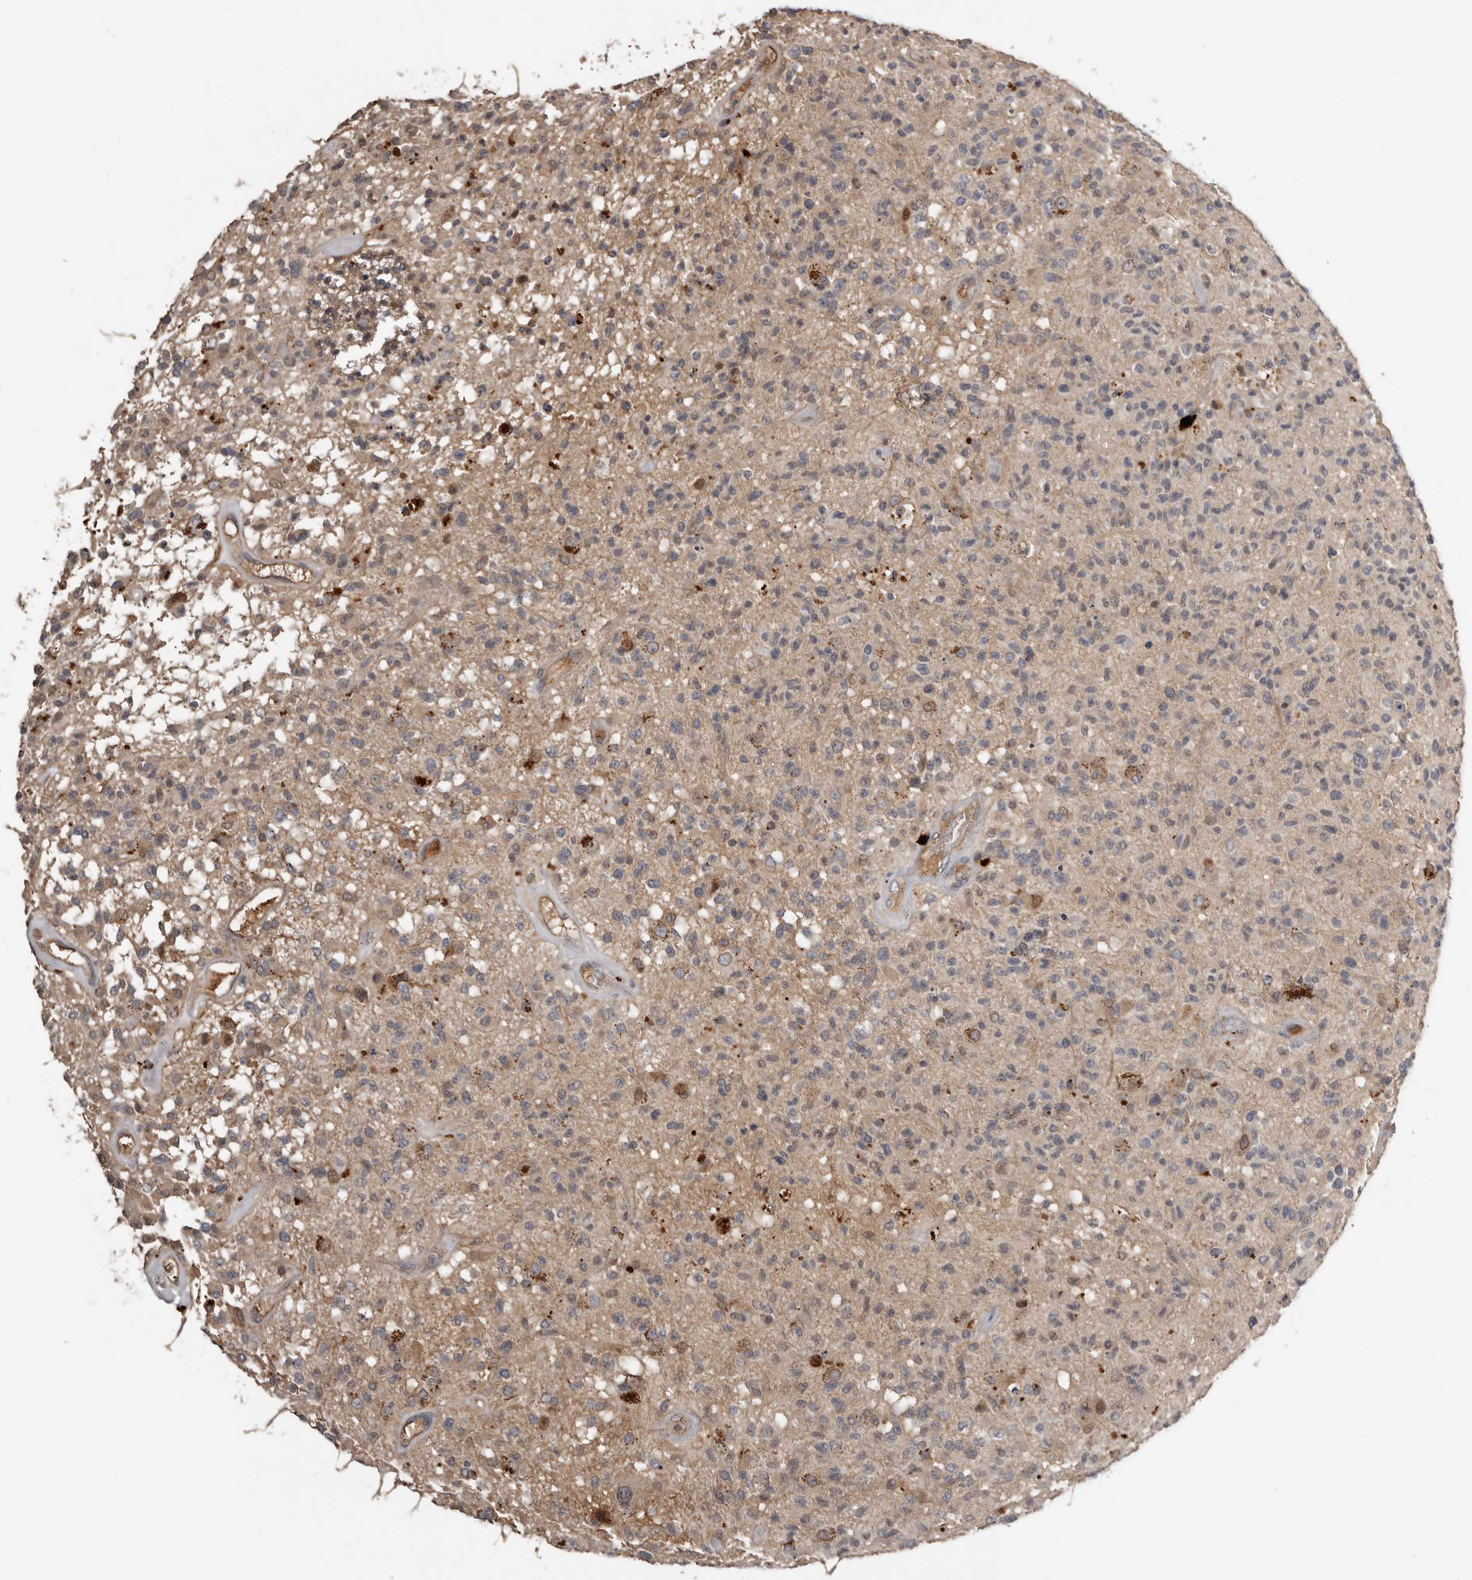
{"staining": {"intensity": "weak", "quantity": "25%-75%", "location": "cytoplasmic/membranous"}, "tissue": "glioma", "cell_type": "Tumor cells", "image_type": "cancer", "snomed": [{"axis": "morphology", "description": "Glioma, malignant, High grade"}, {"axis": "morphology", "description": "Glioblastoma, NOS"}, {"axis": "topography", "description": "Brain"}], "caption": "Tumor cells reveal low levels of weak cytoplasmic/membranous staining in approximately 25%-75% of cells in human glioblastoma. The staining is performed using DAB (3,3'-diaminobenzidine) brown chromogen to label protein expression. The nuclei are counter-stained blue using hematoxylin.", "gene": "NMUR1", "patient": {"sex": "male", "age": 60}}